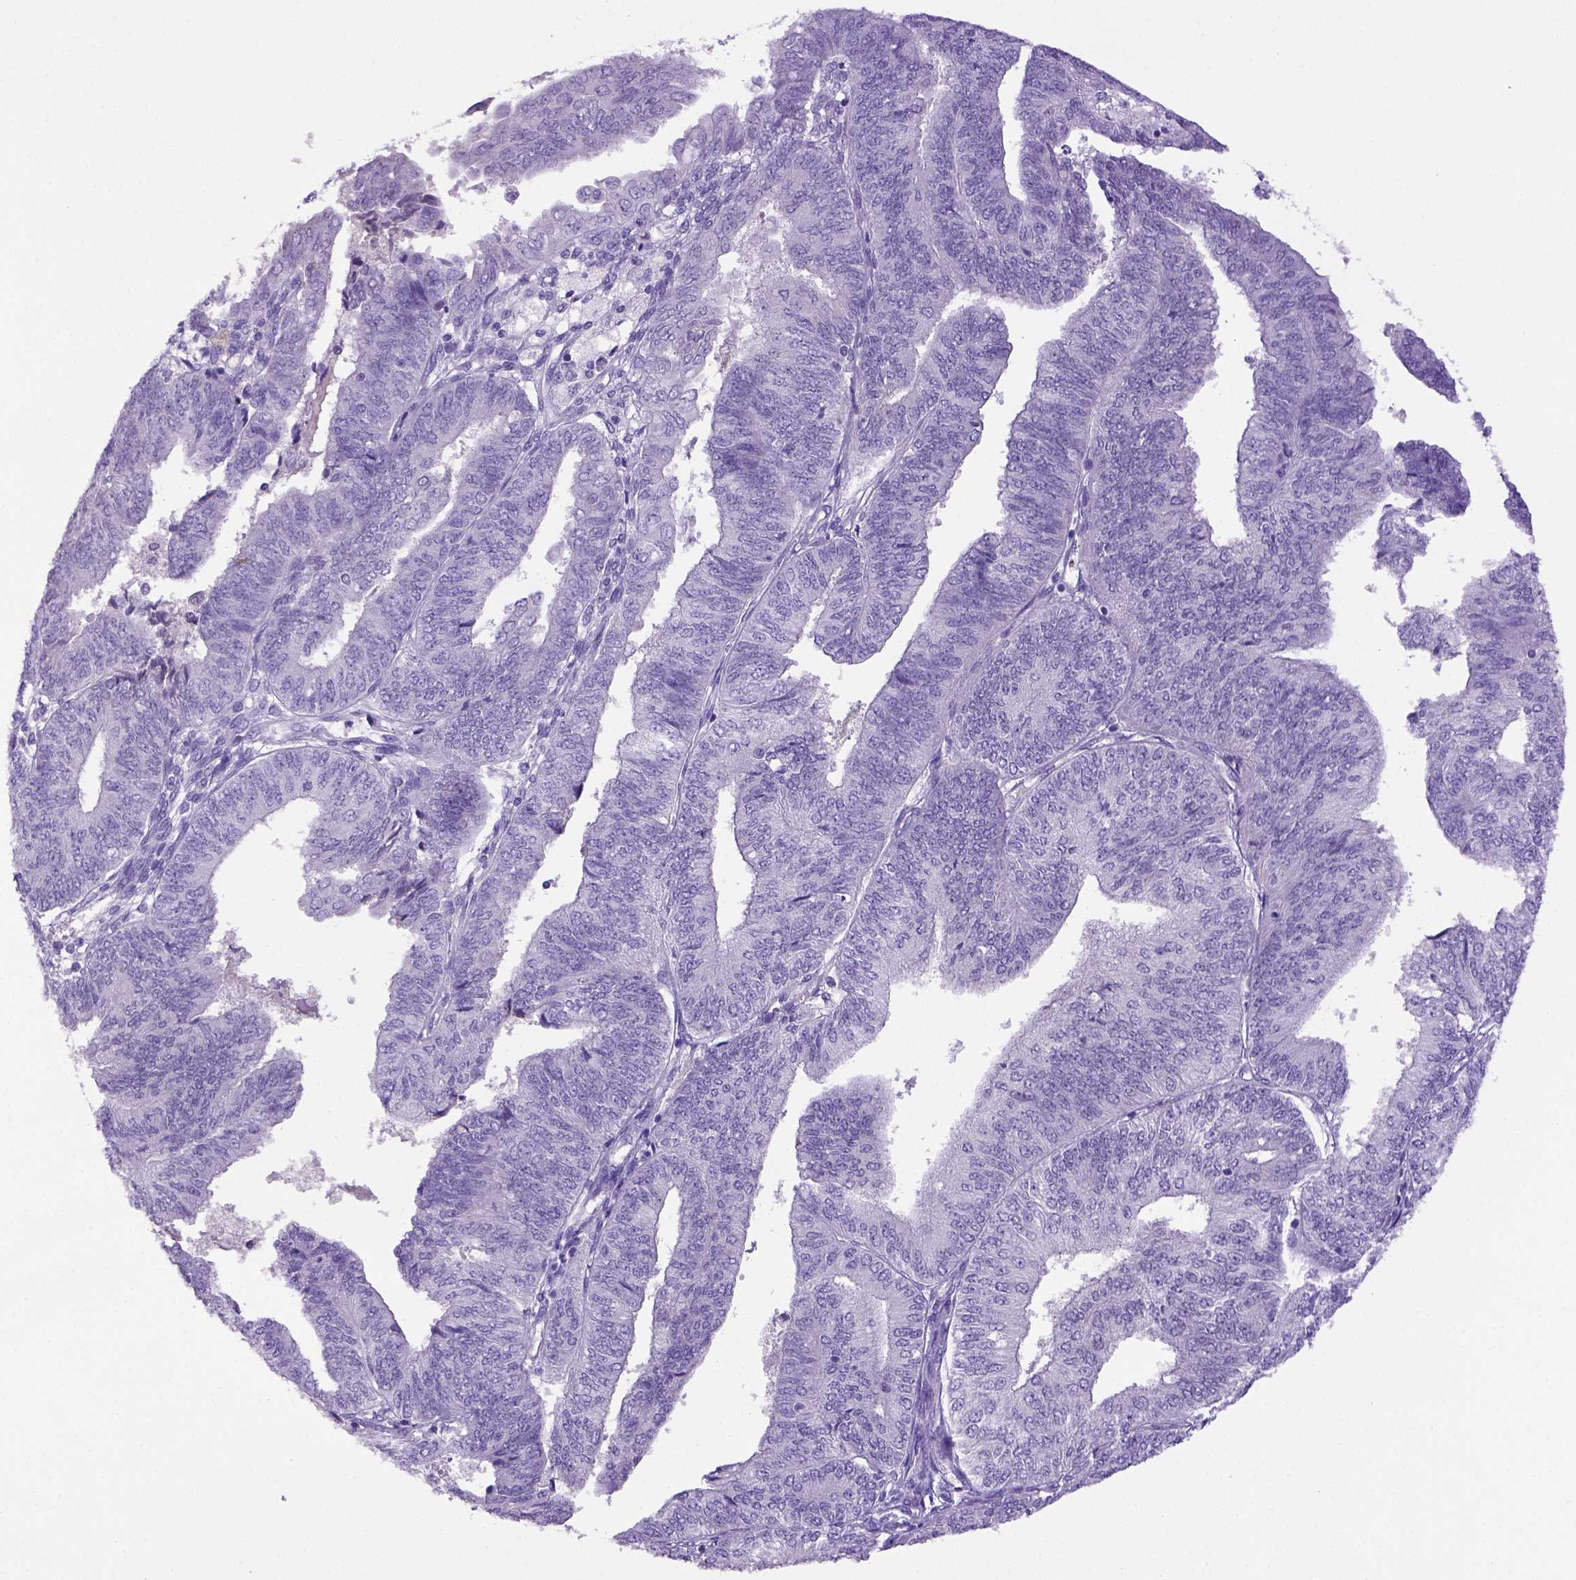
{"staining": {"intensity": "negative", "quantity": "none", "location": "none"}, "tissue": "endometrial cancer", "cell_type": "Tumor cells", "image_type": "cancer", "snomed": [{"axis": "morphology", "description": "Adenocarcinoma, NOS"}, {"axis": "topography", "description": "Endometrium"}], "caption": "Tumor cells show no significant expression in endometrial cancer (adenocarcinoma).", "gene": "ITIH4", "patient": {"sex": "female", "age": 58}}